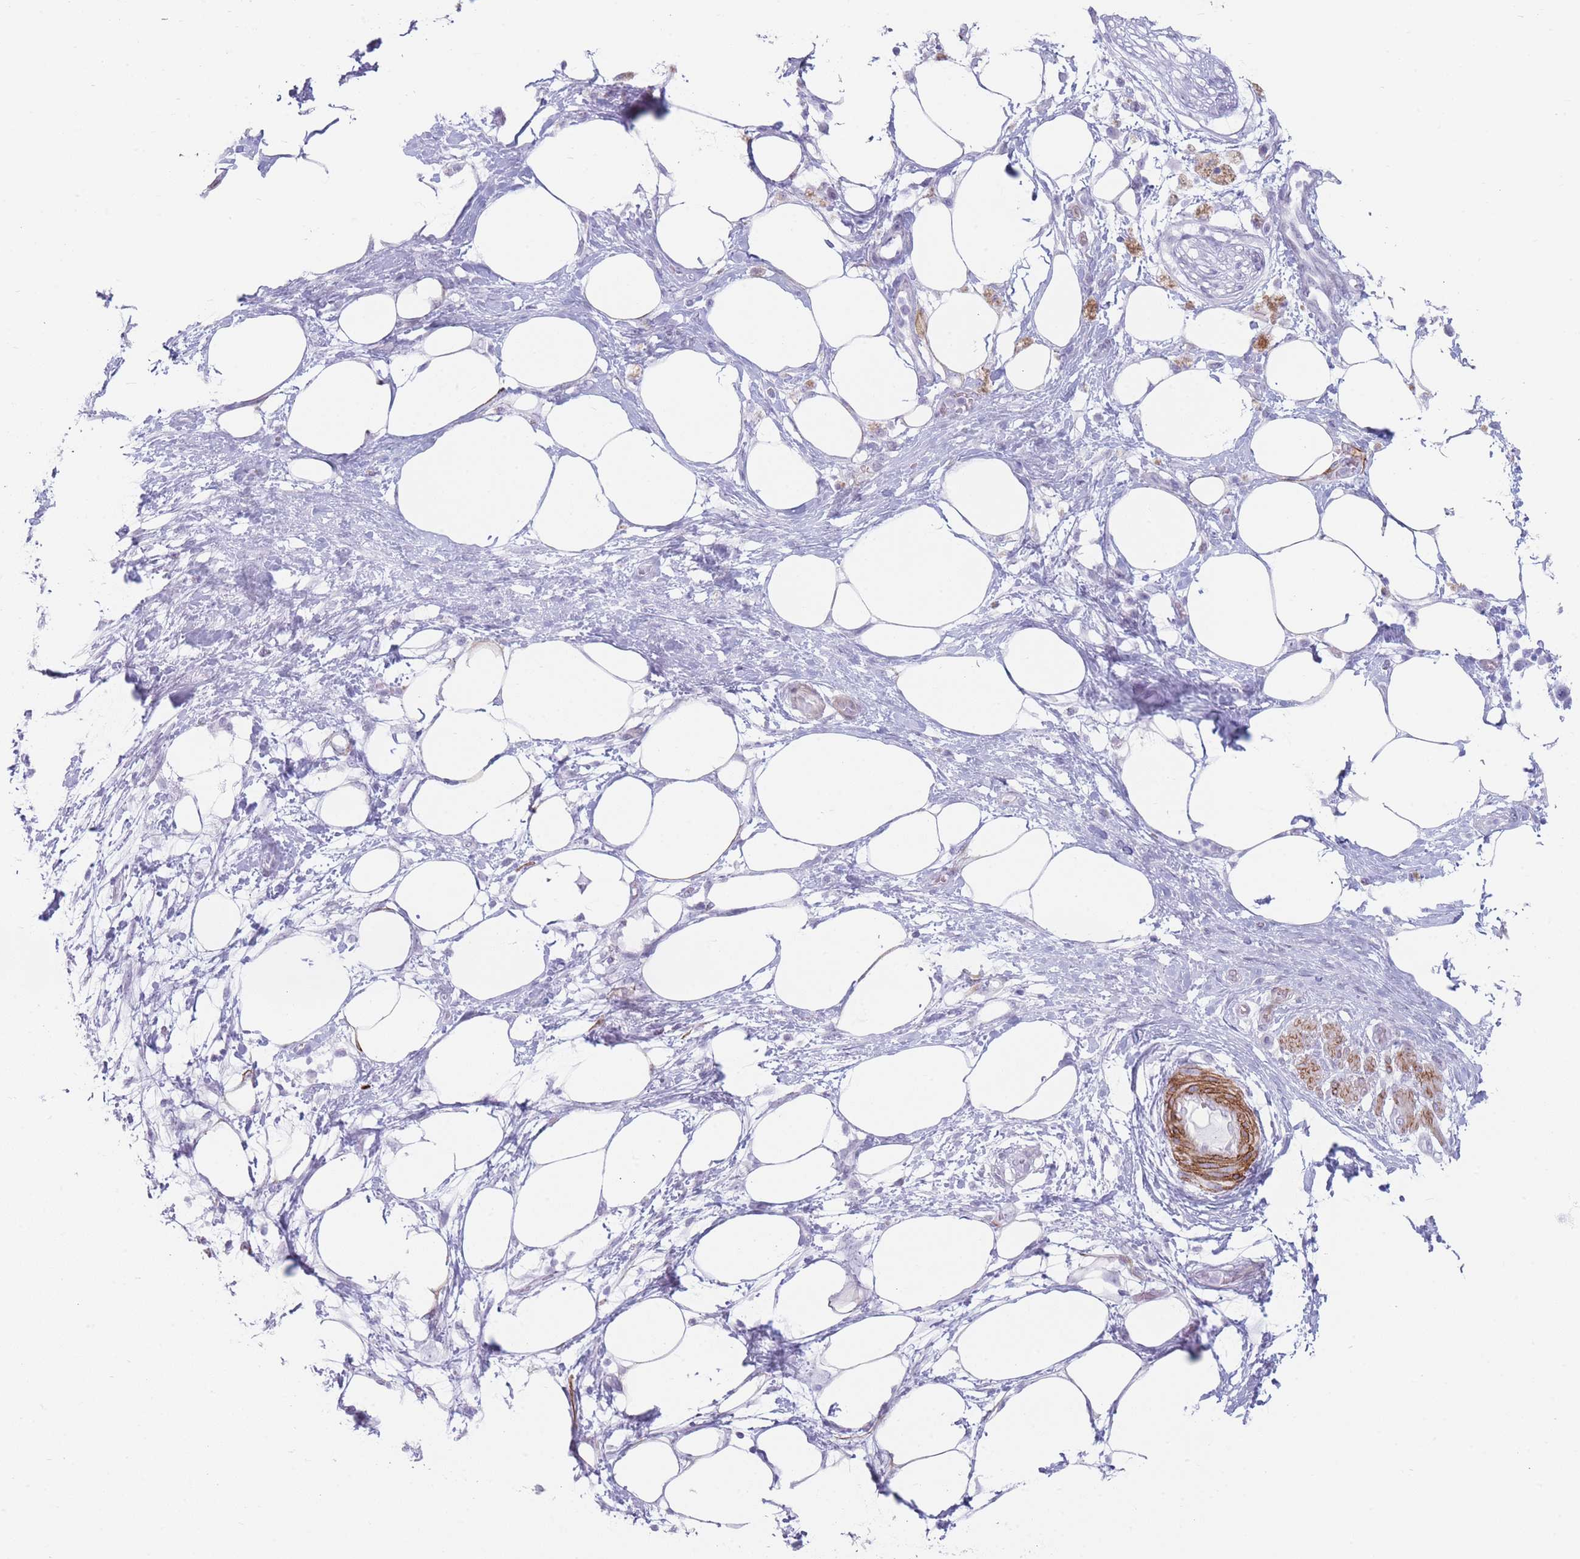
{"staining": {"intensity": "negative", "quantity": "none", "location": "none"}, "tissue": "pancreatic cancer", "cell_type": "Tumor cells", "image_type": "cancer", "snomed": [{"axis": "morphology", "description": "Adenocarcinoma, NOS"}, {"axis": "topography", "description": "Pancreas"}], "caption": "The image shows no staining of tumor cells in pancreatic cancer (adenocarcinoma). (DAB immunohistochemistry, high magnification).", "gene": "IFNA6", "patient": {"sex": "male", "age": 68}}